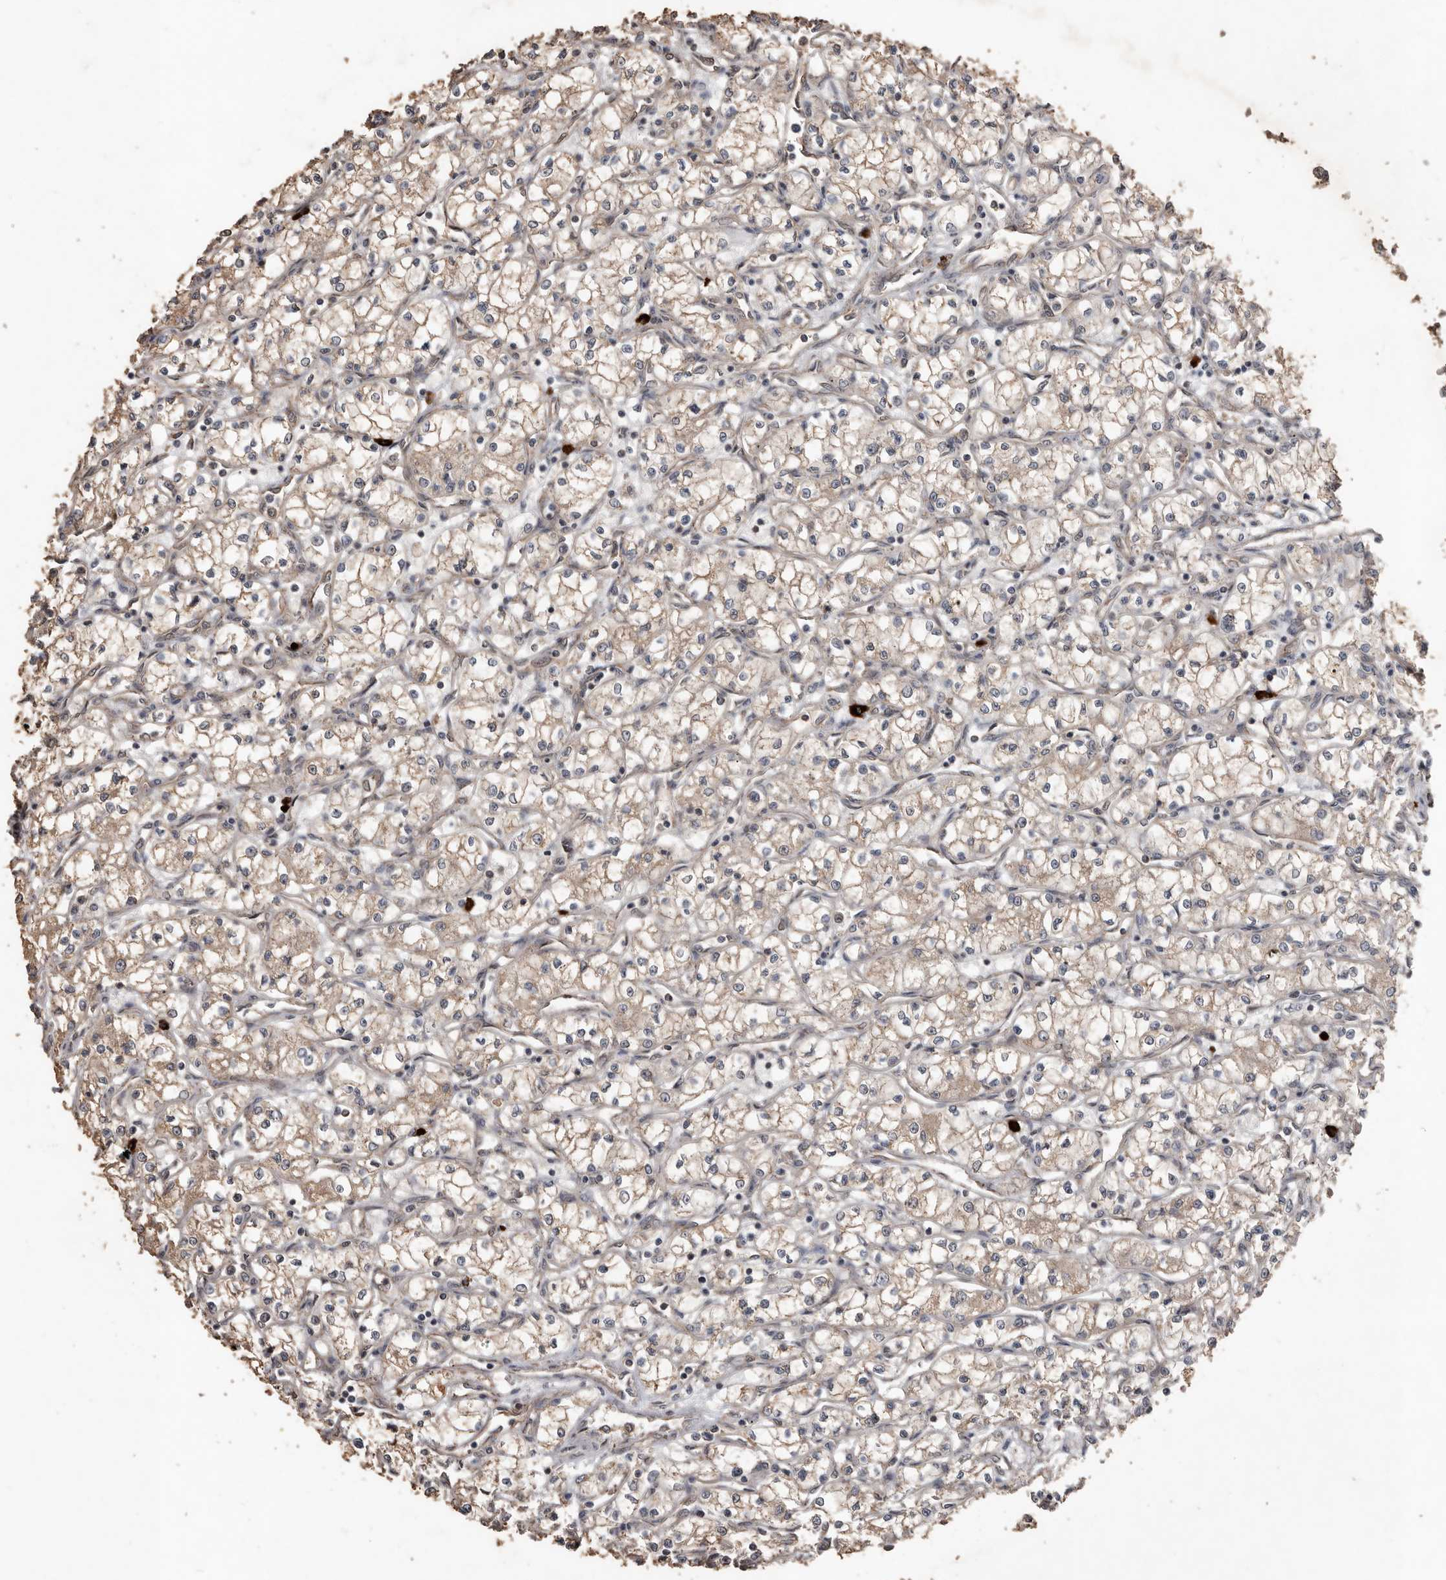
{"staining": {"intensity": "weak", "quantity": "25%-75%", "location": "cytoplasmic/membranous"}, "tissue": "renal cancer", "cell_type": "Tumor cells", "image_type": "cancer", "snomed": [{"axis": "morphology", "description": "Adenocarcinoma, NOS"}, {"axis": "topography", "description": "Kidney"}], "caption": "Renal cancer tissue shows weak cytoplasmic/membranous staining in approximately 25%-75% of tumor cells", "gene": "BAMBI", "patient": {"sex": "male", "age": 59}}